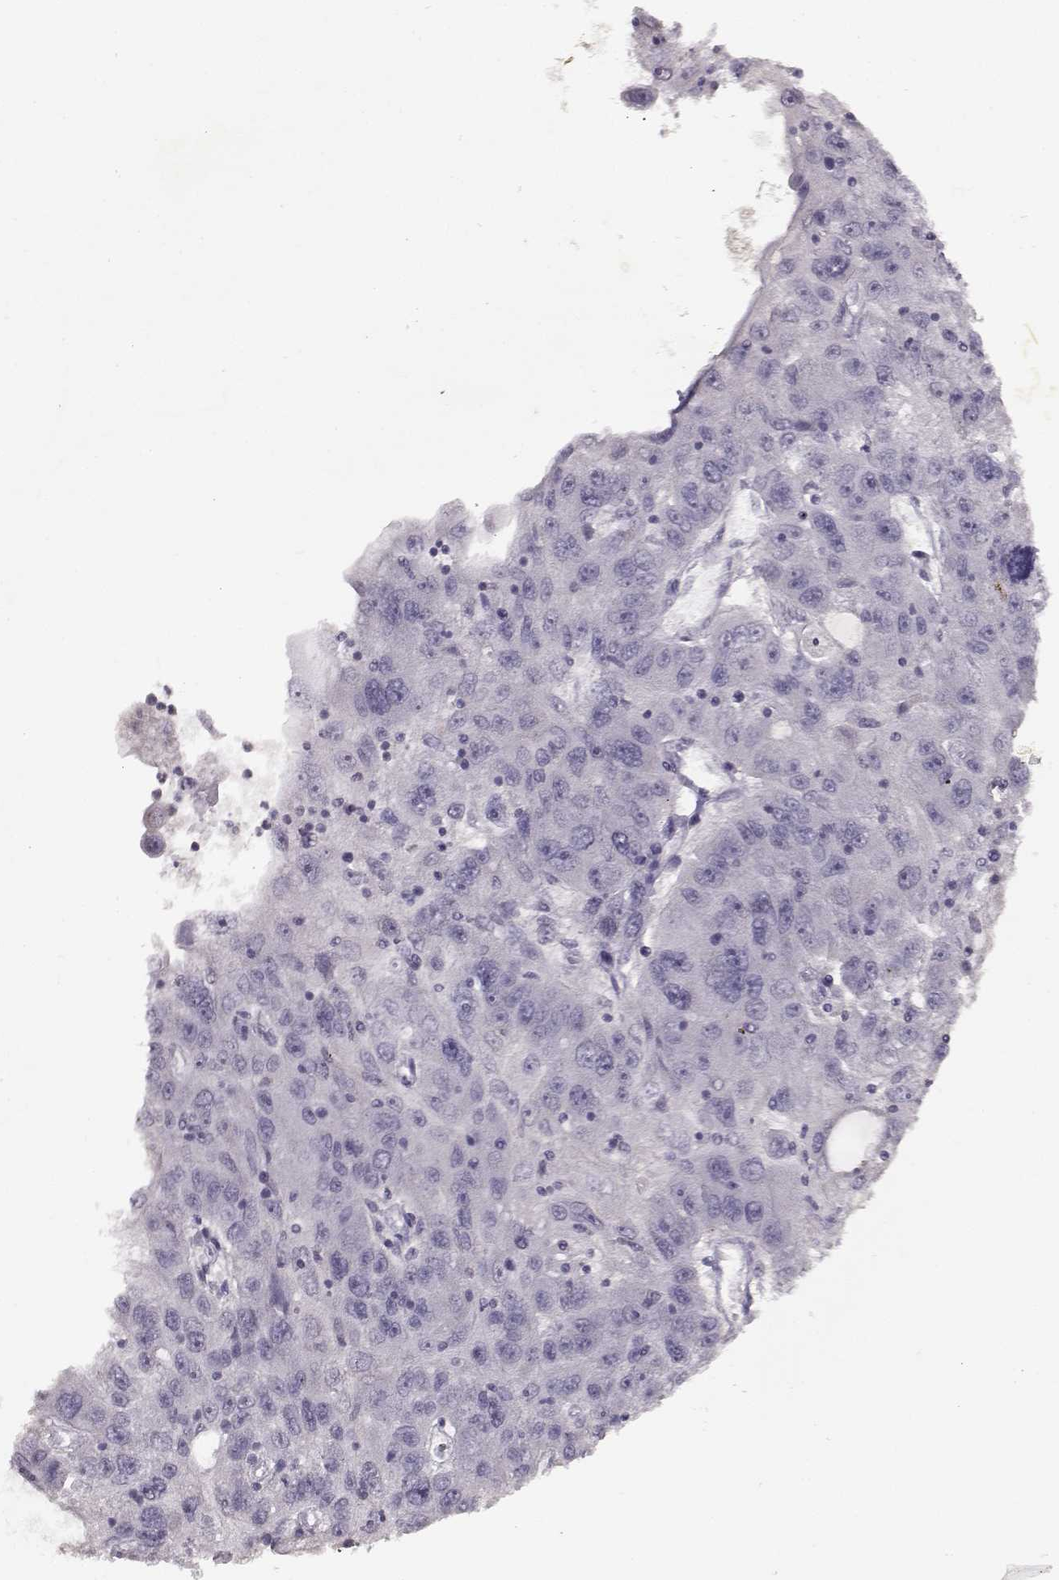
{"staining": {"intensity": "negative", "quantity": "none", "location": "none"}, "tissue": "stomach cancer", "cell_type": "Tumor cells", "image_type": "cancer", "snomed": [{"axis": "morphology", "description": "Adenocarcinoma, NOS"}, {"axis": "topography", "description": "Stomach"}], "caption": "Tumor cells show no significant protein expression in stomach cancer. The staining was performed using DAB to visualize the protein expression in brown, while the nuclei were stained in blue with hematoxylin (Magnification: 20x).", "gene": "UROC1", "patient": {"sex": "male", "age": 56}}